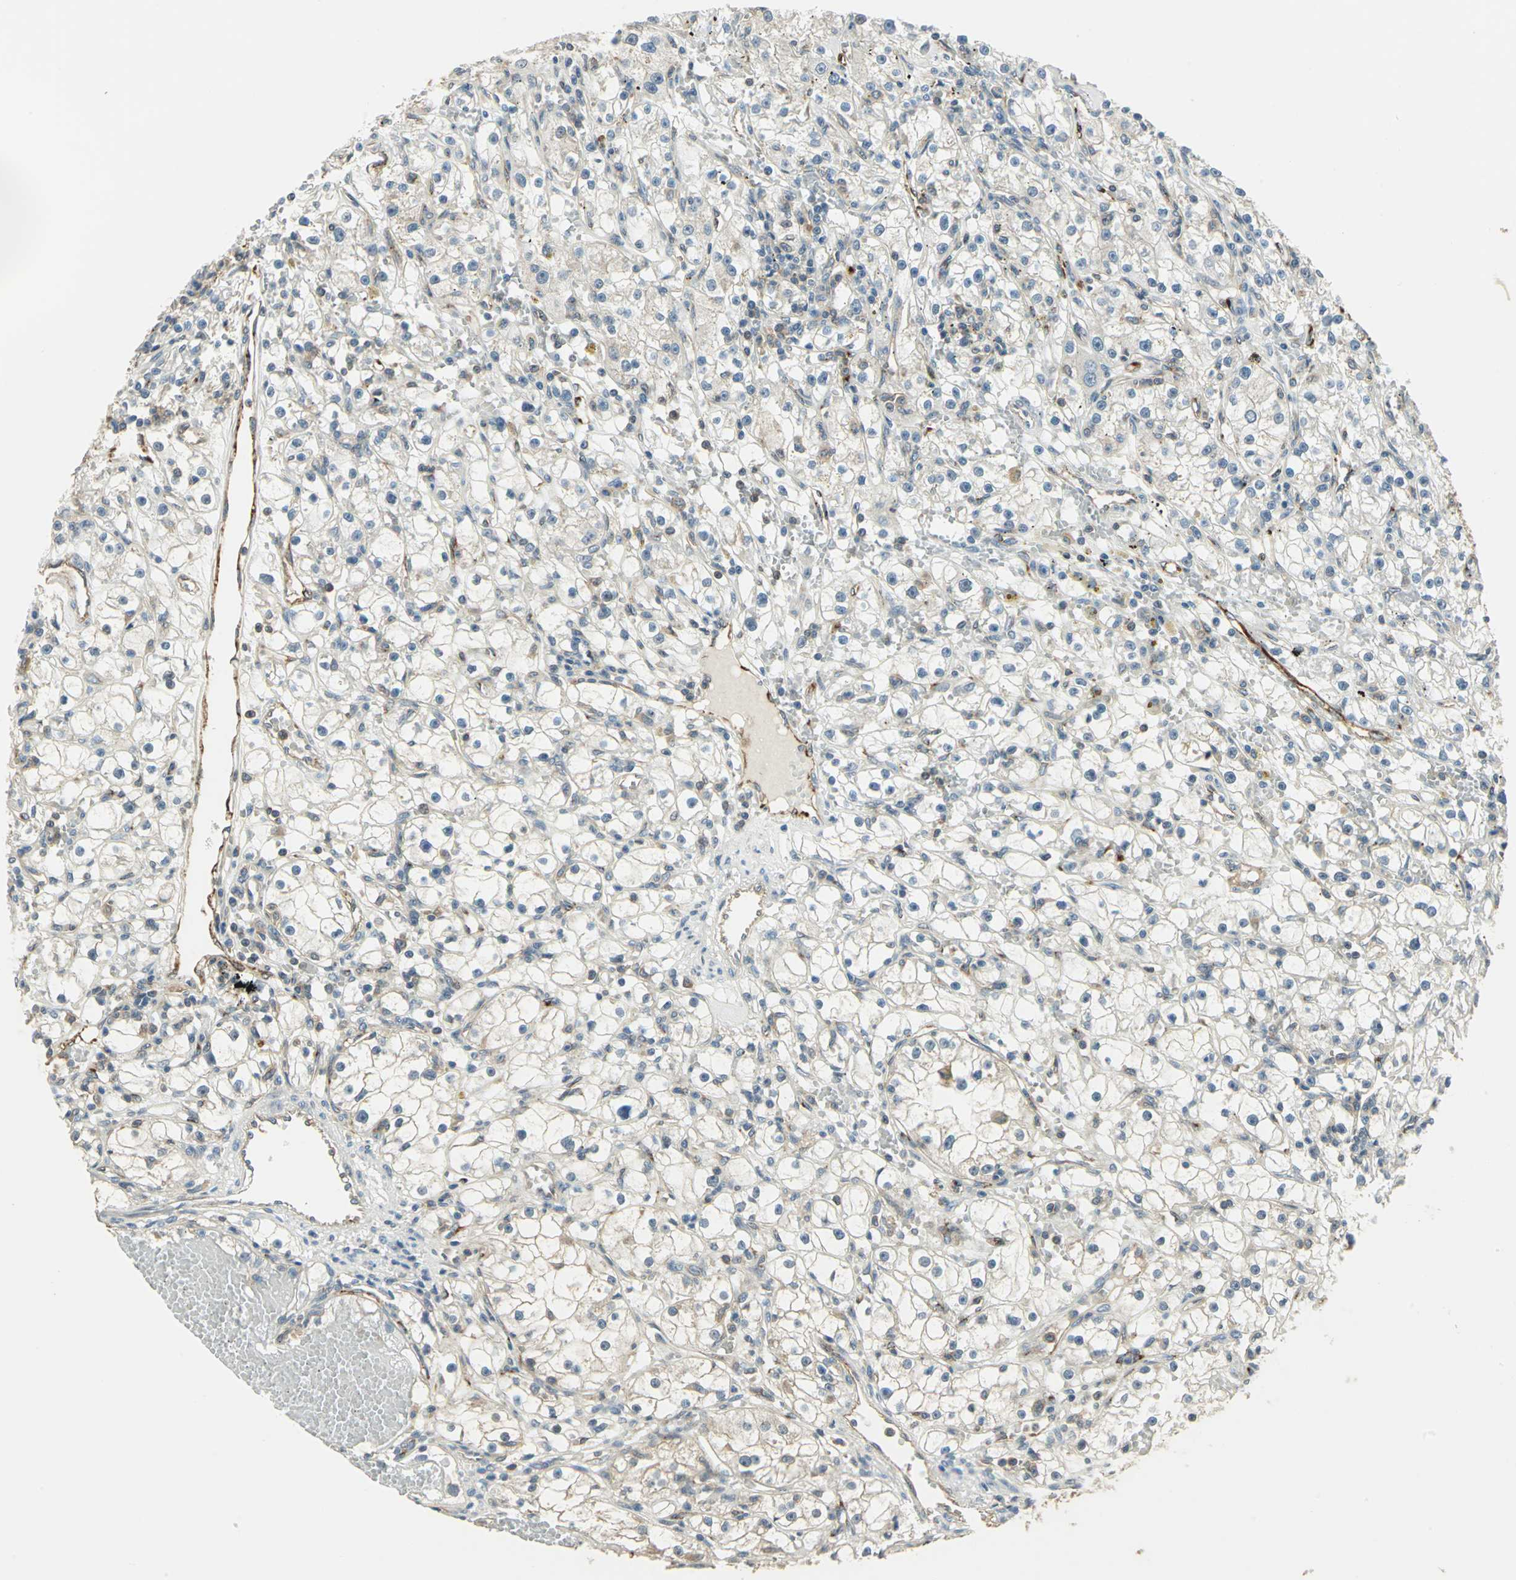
{"staining": {"intensity": "weak", "quantity": "<25%", "location": "cytoplasmic/membranous"}, "tissue": "renal cancer", "cell_type": "Tumor cells", "image_type": "cancer", "snomed": [{"axis": "morphology", "description": "Adenocarcinoma, NOS"}, {"axis": "topography", "description": "Kidney"}], "caption": "Micrograph shows no significant protein staining in tumor cells of renal cancer. (Brightfield microscopy of DAB (3,3'-diaminobenzidine) IHC at high magnification).", "gene": "RAPGEF1", "patient": {"sex": "male", "age": 56}}